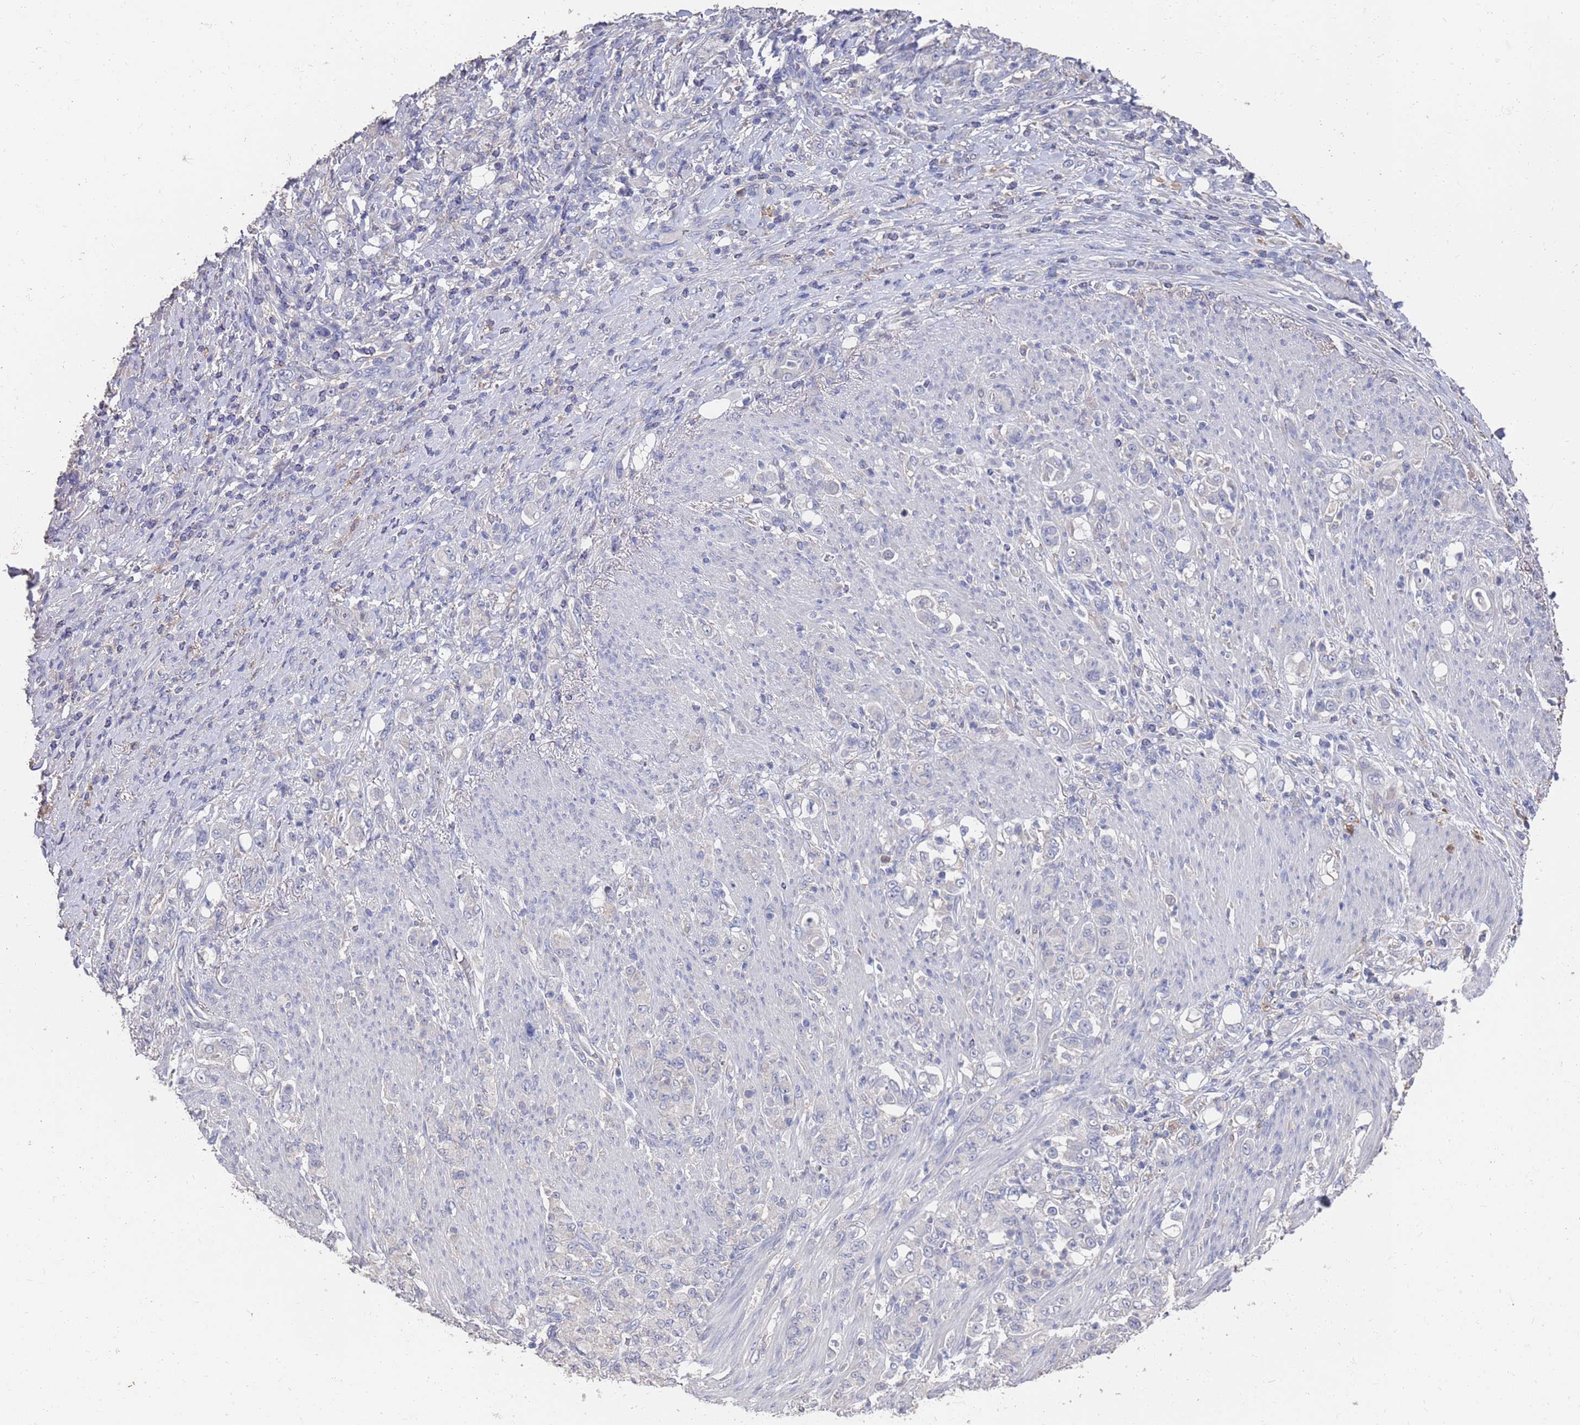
{"staining": {"intensity": "negative", "quantity": "none", "location": "none"}, "tissue": "stomach cancer", "cell_type": "Tumor cells", "image_type": "cancer", "snomed": [{"axis": "morphology", "description": "Normal tissue, NOS"}, {"axis": "morphology", "description": "Adenocarcinoma, NOS"}, {"axis": "topography", "description": "Stomach"}], "caption": "An immunohistochemistry micrograph of adenocarcinoma (stomach) is shown. There is no staining in tumor cells of adenocarcinoma (stomach). (Brightfield microscopy of DAB (3,3'-diaminobenzidine) IHC at high magnification).", "gene": "BTBD18", "patient": {"sex": "female", "age": 79}}